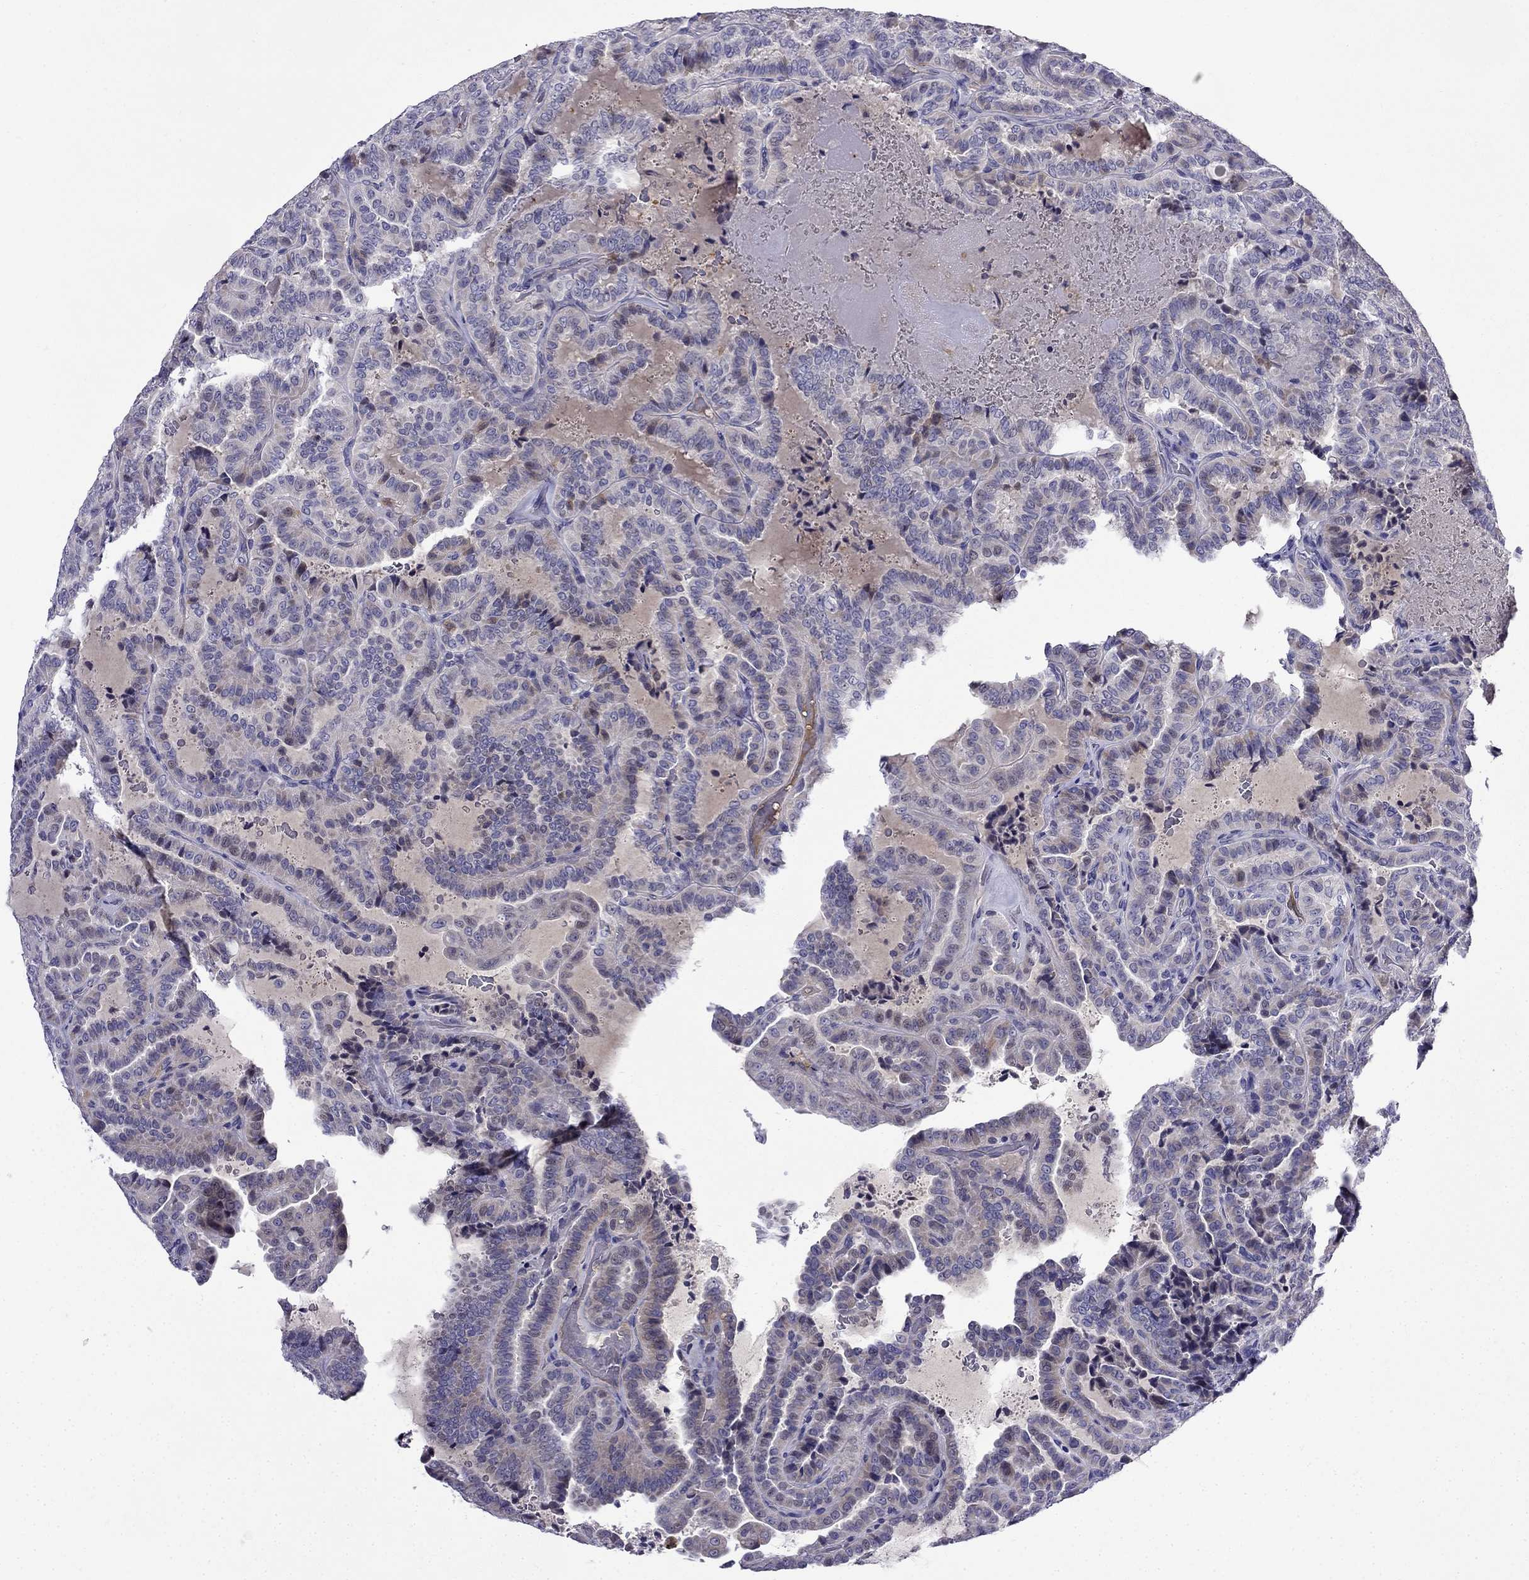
{"staining": {"intensity": "negative", "quantity": "none", "location": "none"}, "tissue": "thyroid cancer", "cell_type": "Tumor cells", "image_type": "cancer", "snomed": [{"axis": "morphology", "description": "Papillary adenocarcinoma, NOS"}, {"axis": "topography", "description": "Thyroid gland"}], "caption": "Micrograph shows no protein staining in tumor cells of thyroid cancer tissue.", "gene": "PI16", "patient": {"sex": "female", "age": 39}}